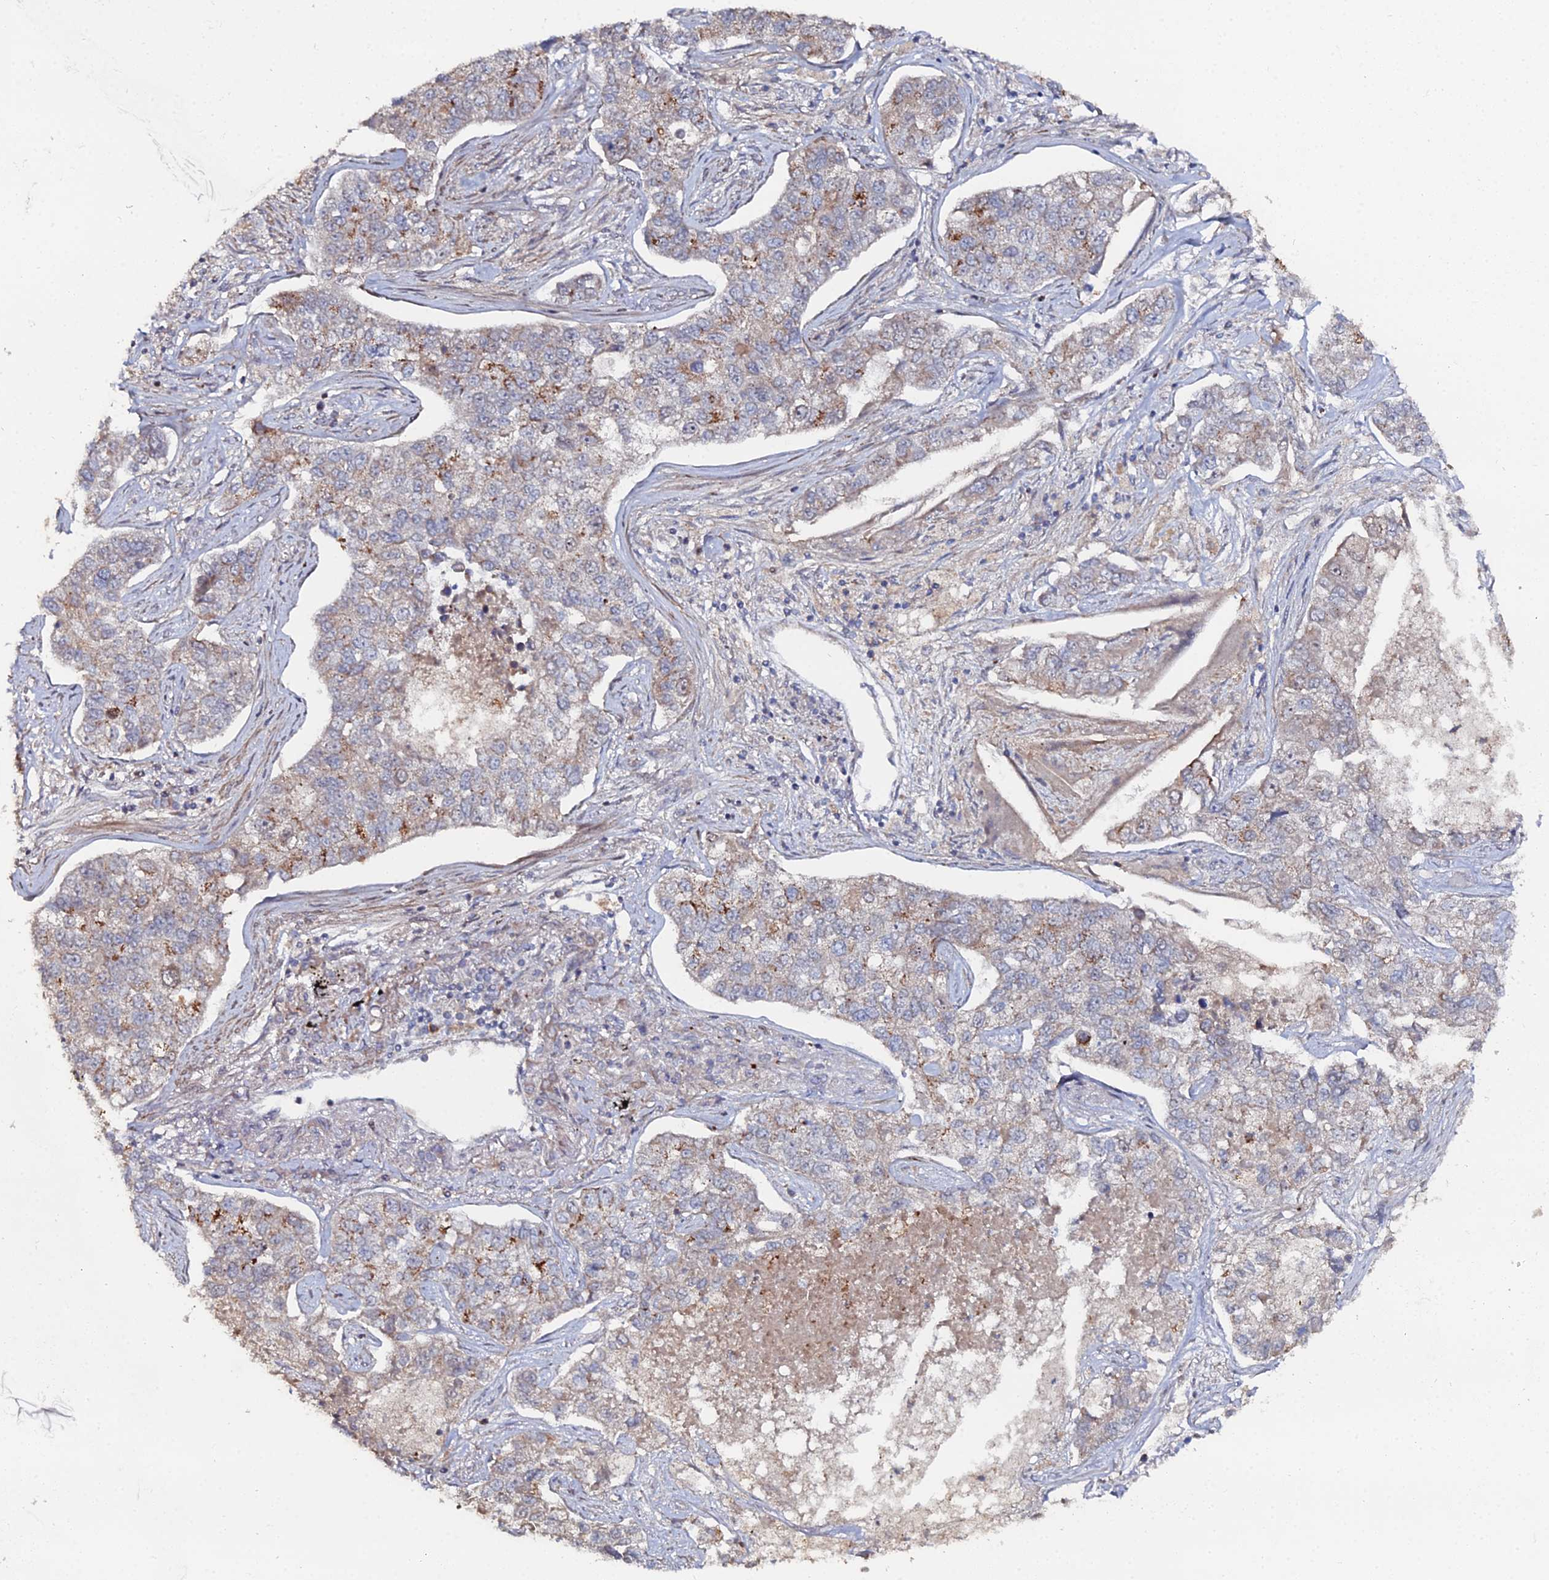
{"staining": {"intensity": "weak", "quantity": "25%-75%", "location": "cytoplasmic/membranous"}, "tissue": "lung cancer", "cell_type": "Tumor cells", "image_type": "cancer", "snomed": [{"axis": "morphology", "description": "Adenocarcinoma, NOS"}, {"axis": "topography", "description": "Lung"}], "caption": "This image reveals IHC staining of human lung adenocarcinoma, with low weak cytoplasmic/membranous positivity in about 25%-75% of tumor cells.", "gene": "SGMS1", "patient": {"sex": "male", "age": 49}}